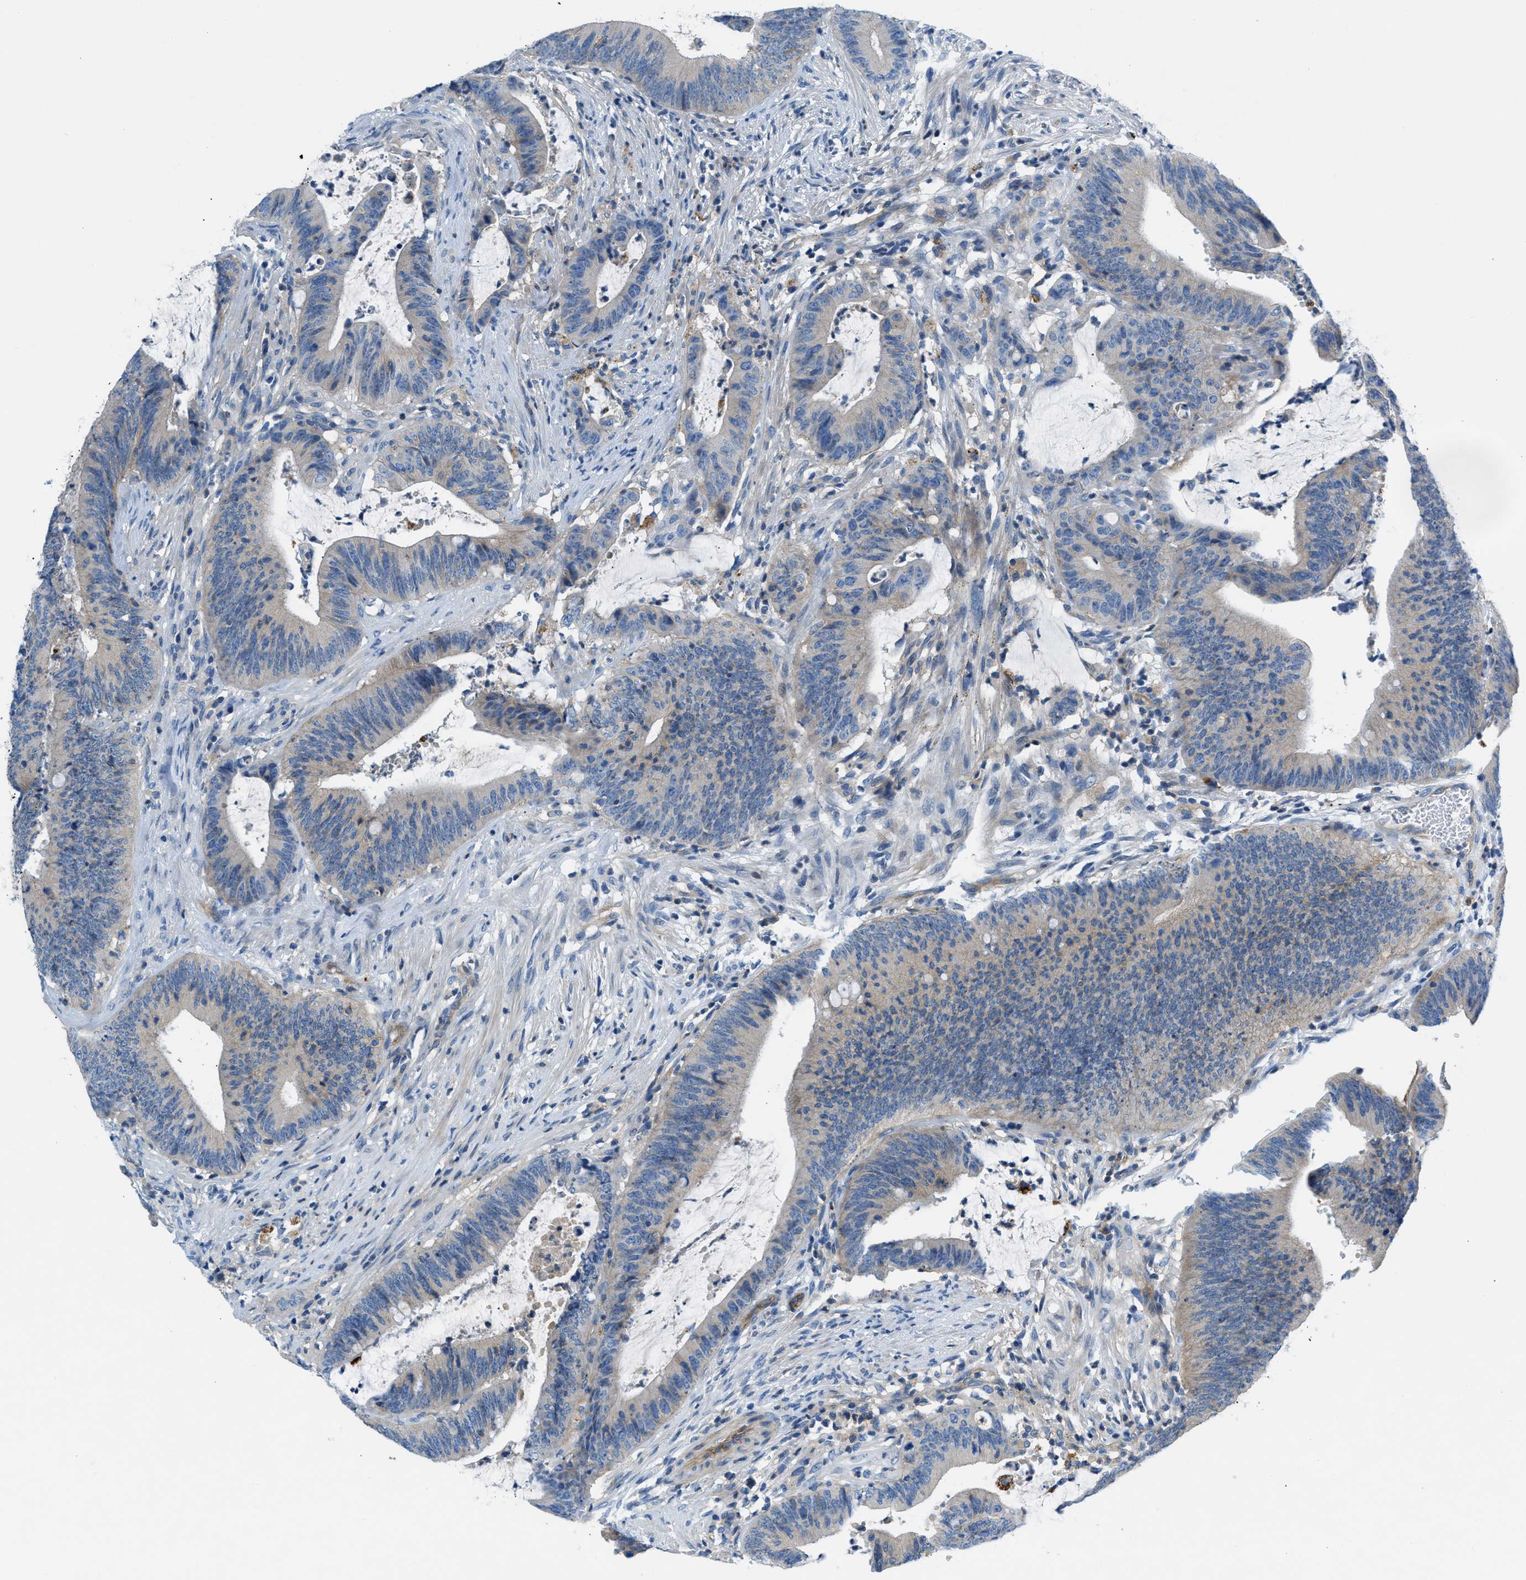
{"staining": {"intensity": "weak", "quantity": "<25%", "location": "cytoplasmic/membranous"}, "tissue": "colorectal cancer", "cell_type": "Tumor cells", "image_type": "cancer", "snomed": [{"axis": "morphology", "description": "Normal tissue, NOS"}, {"axis": "morphology", "description": "Adenocarcinoma, NOS"}, {"axis": "topography", "description": "Rectum"}], "caption": "Micrograph shows no protein staining in tumor cells of colorectal adenocarcinoma tissue.", "gene": "ORAI1", "patient": {"sex": "female", "age": 66}}